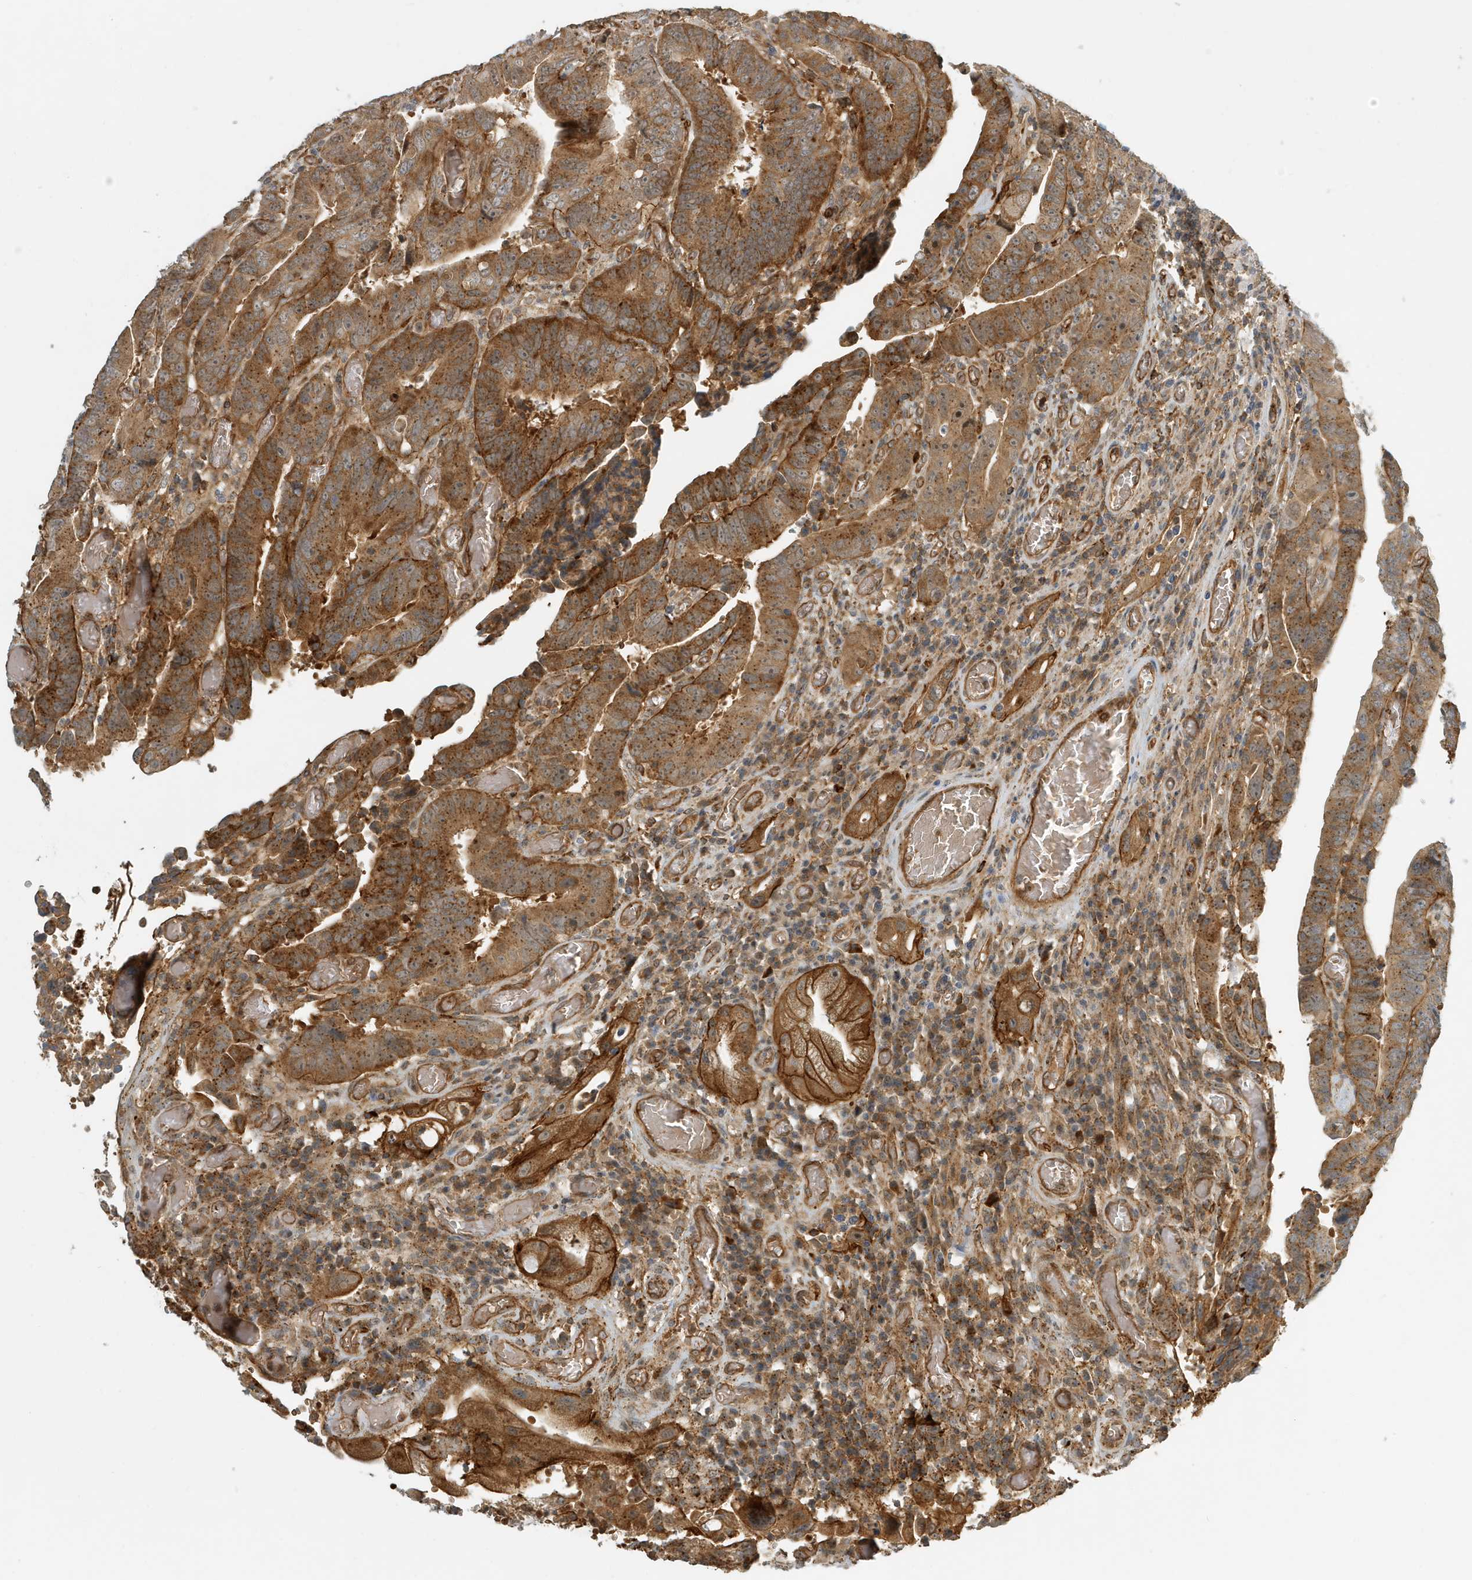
{"staining": {"intensity": "moderate", "quantity": ">75%", "location": "cytoplasmic/membranous"}, "tissue": "colorectal cancer", "cell_type": "Tumor cells", "image_type": "cancer", "snomed": [{"axis": "morphology", "description": "Normal tissue, NOS"}, {"axis": "morphology", "description": "Adenocarcinoma, NOS"}, {"axis": "topography", "description": "Rectum"}], "caption": "This image demonstrates colorectal cancer stained with immunohistochemistry to label a protein in brown. The cytoplasmic/membranous of tumor cells show moderate positivity for the protein. Nuclei are counter-stained blue.", "gene": "FYCO1", "patient": {"sex": "female", "age": 65}}